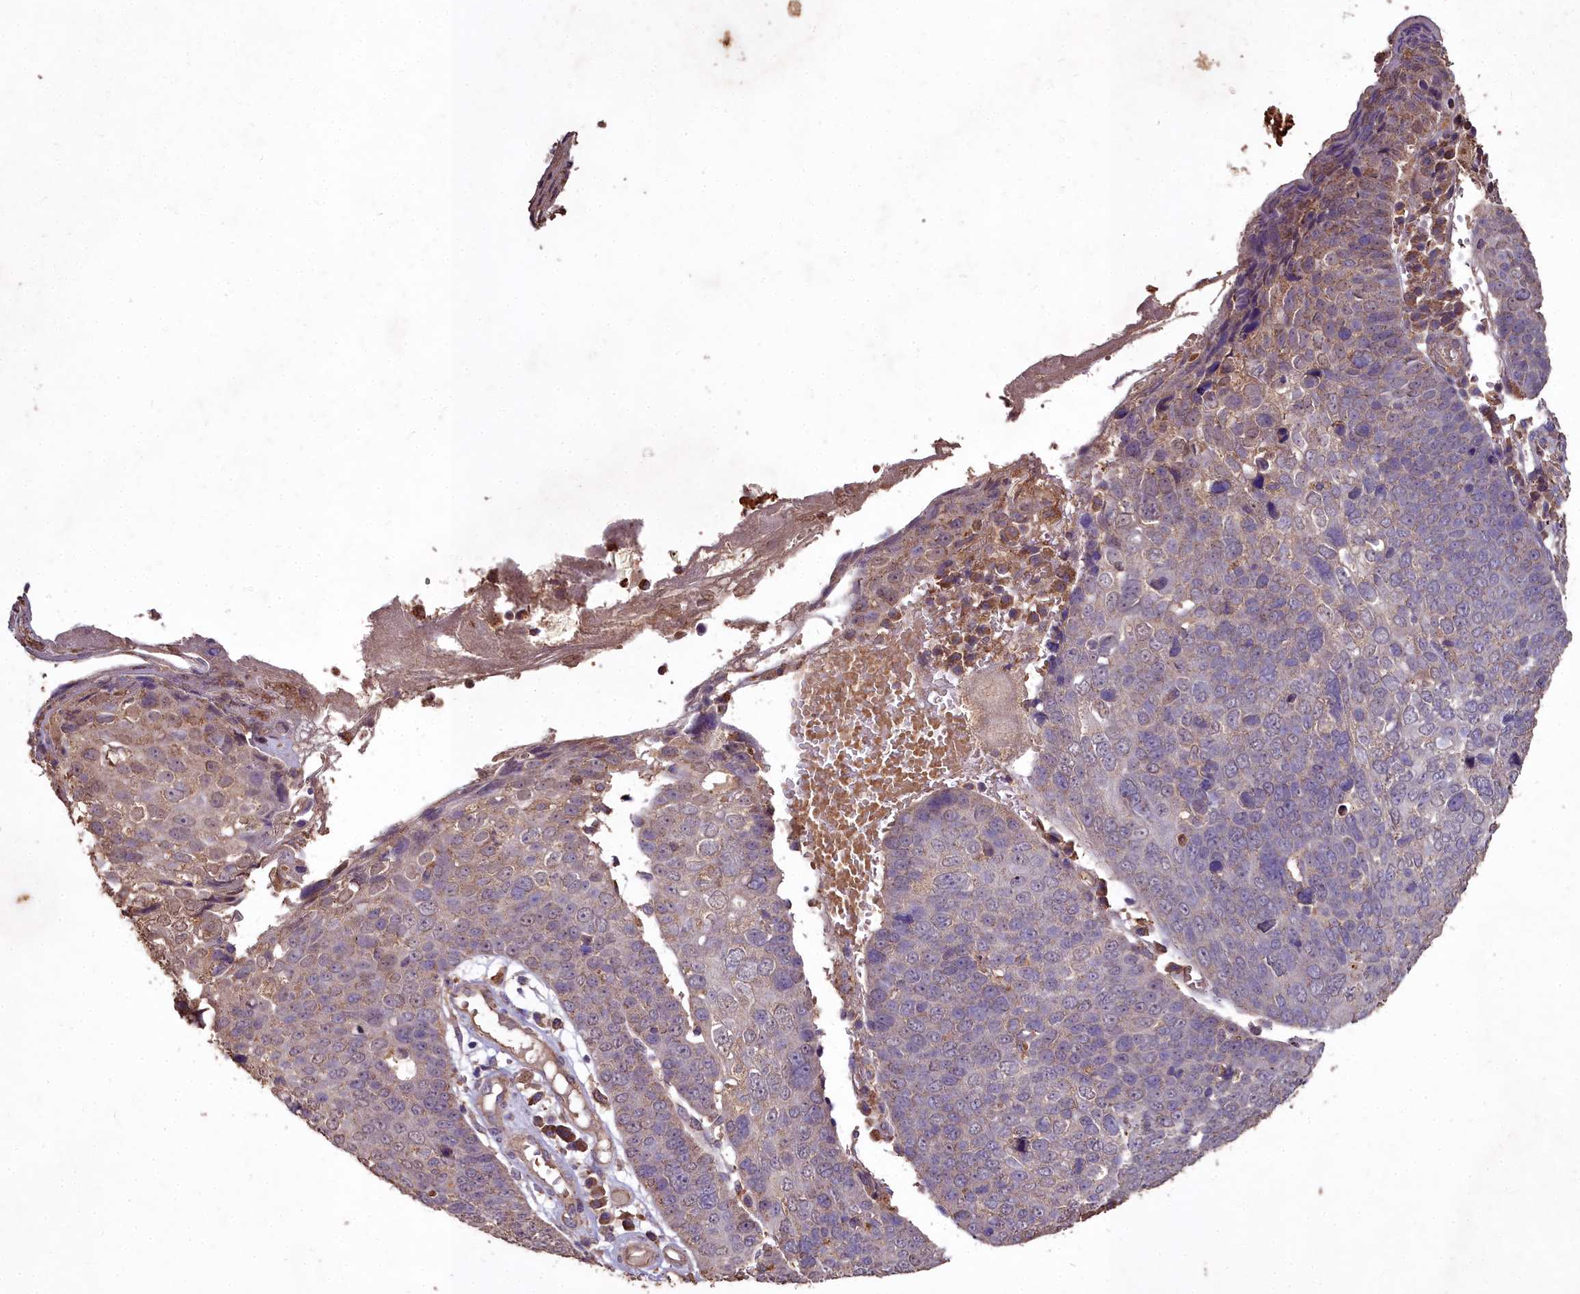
{"staining": {"intensity": "weak", "quantity": "<25%", "location": "cytoplasmic/membranous"}, "tissue": "skin cancer", "cell_type": "Tumor cells", "image_type": "cancer", "snomed": [{"axis": "morphology", "description": "Squamous cell carcinoma, NOS"}, {"axis": "topography", "description": "Skin"}], "caption": "Immunohistochemical staining of squamous cell carcinoma (skin) demonstrates no significant staining in tumor cells. (DAB (3,3'-diaminobenzidine) immunohistochemistry with hematoxylin counter stain).", "gene": "CEMIP2", "patient": {"sex": "male", "age": 71}}